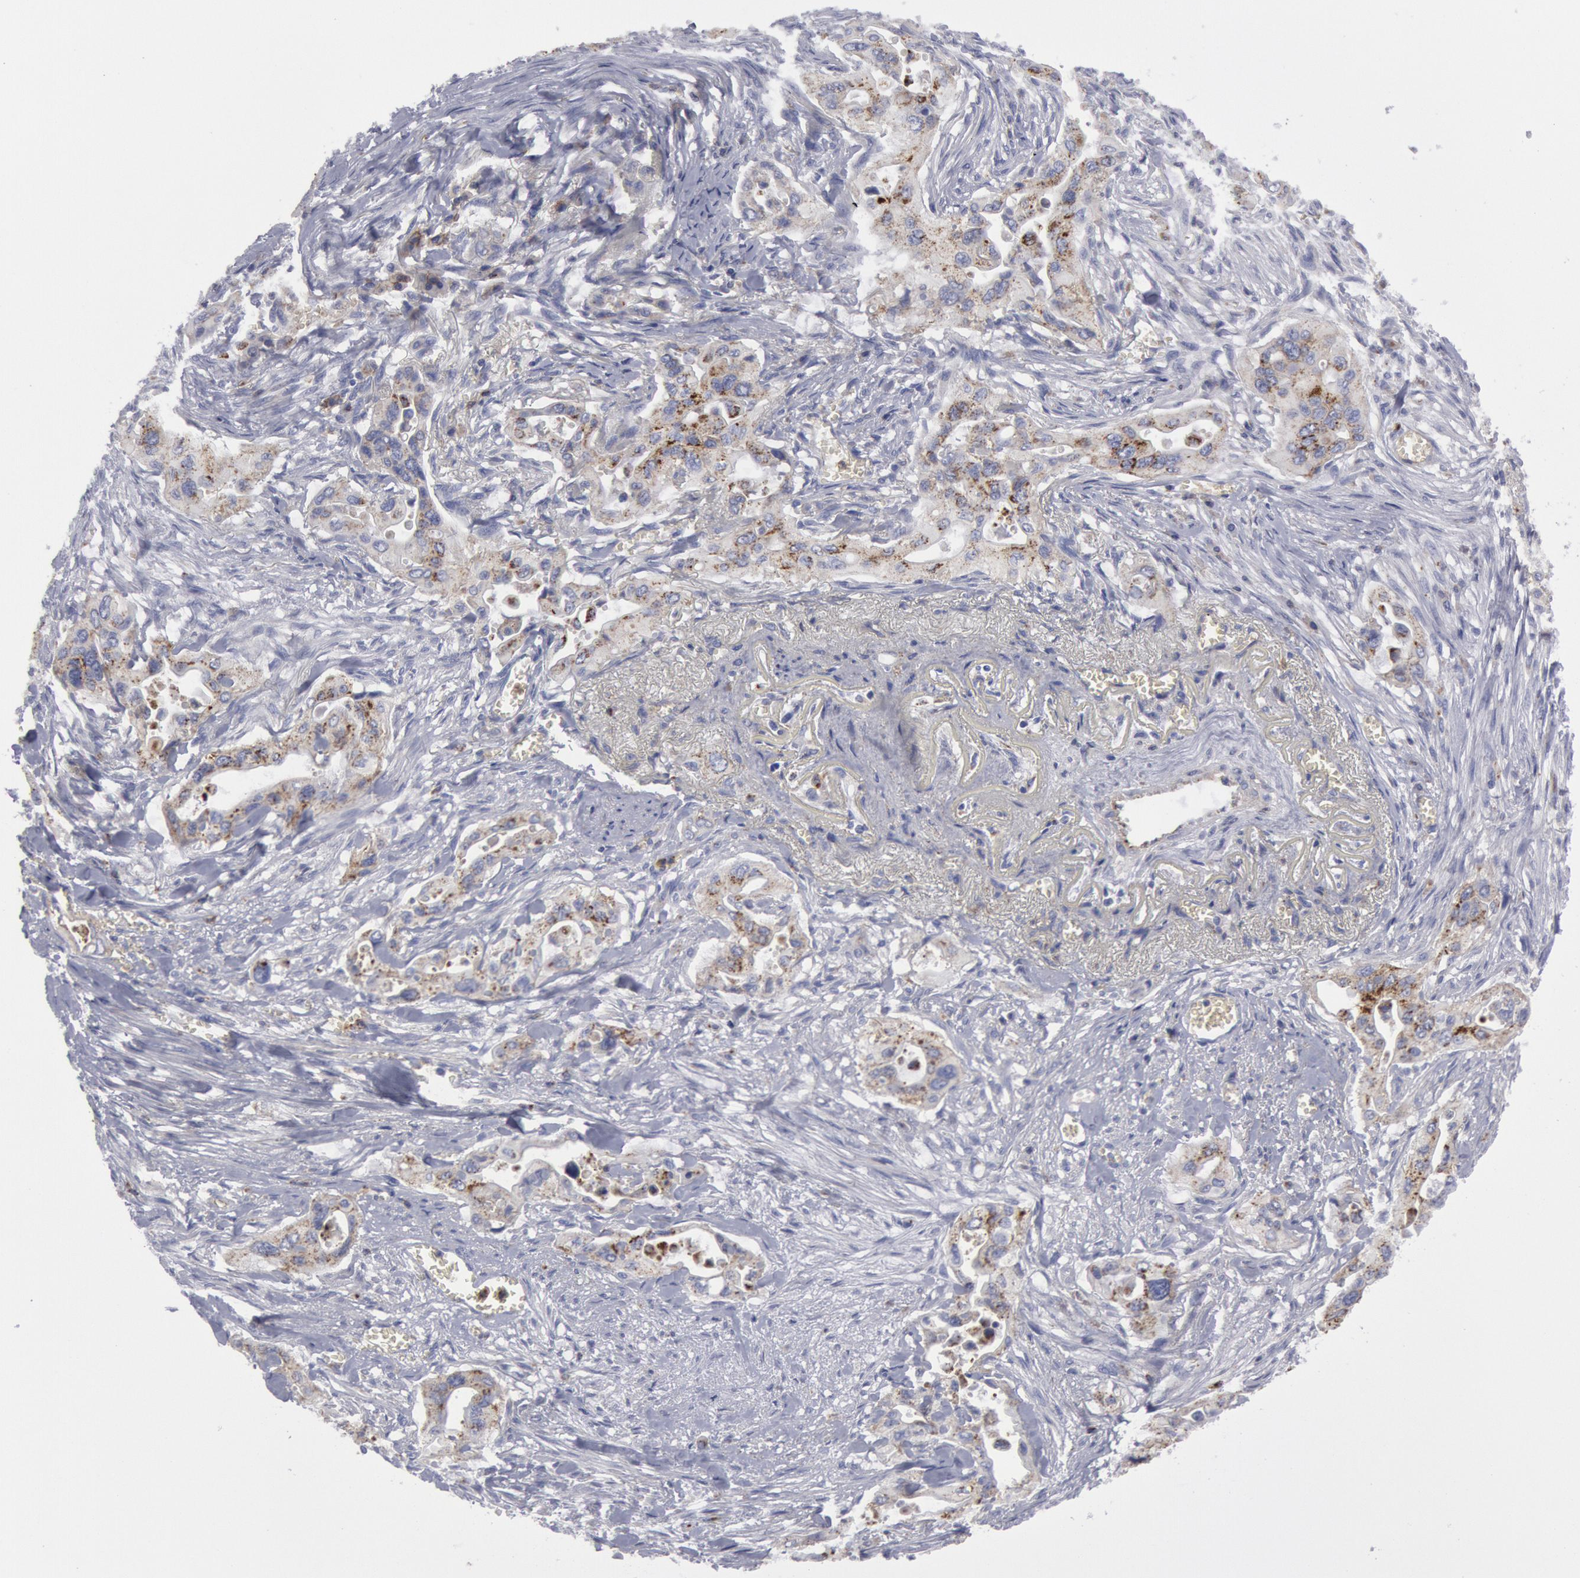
{"staining": {"intensity": "weak", "quantity": "<25%", "location": "cytoplasmic/membranous"}, "tissue": "pancreatic cancer", "cell_type": "Tumor cells", "image_type": "cancer", "snomed": [{"axis": "morphology", "description": "Adenocarcinoma, NOS"}, {"axis": "topography", "description": "Pancreas"}], "caption": "Tumor cells are negative for brown protein staining in pancreatic cancer.", "gene": "FLOT1", "patient": {"sex": "male", "age": 77}}